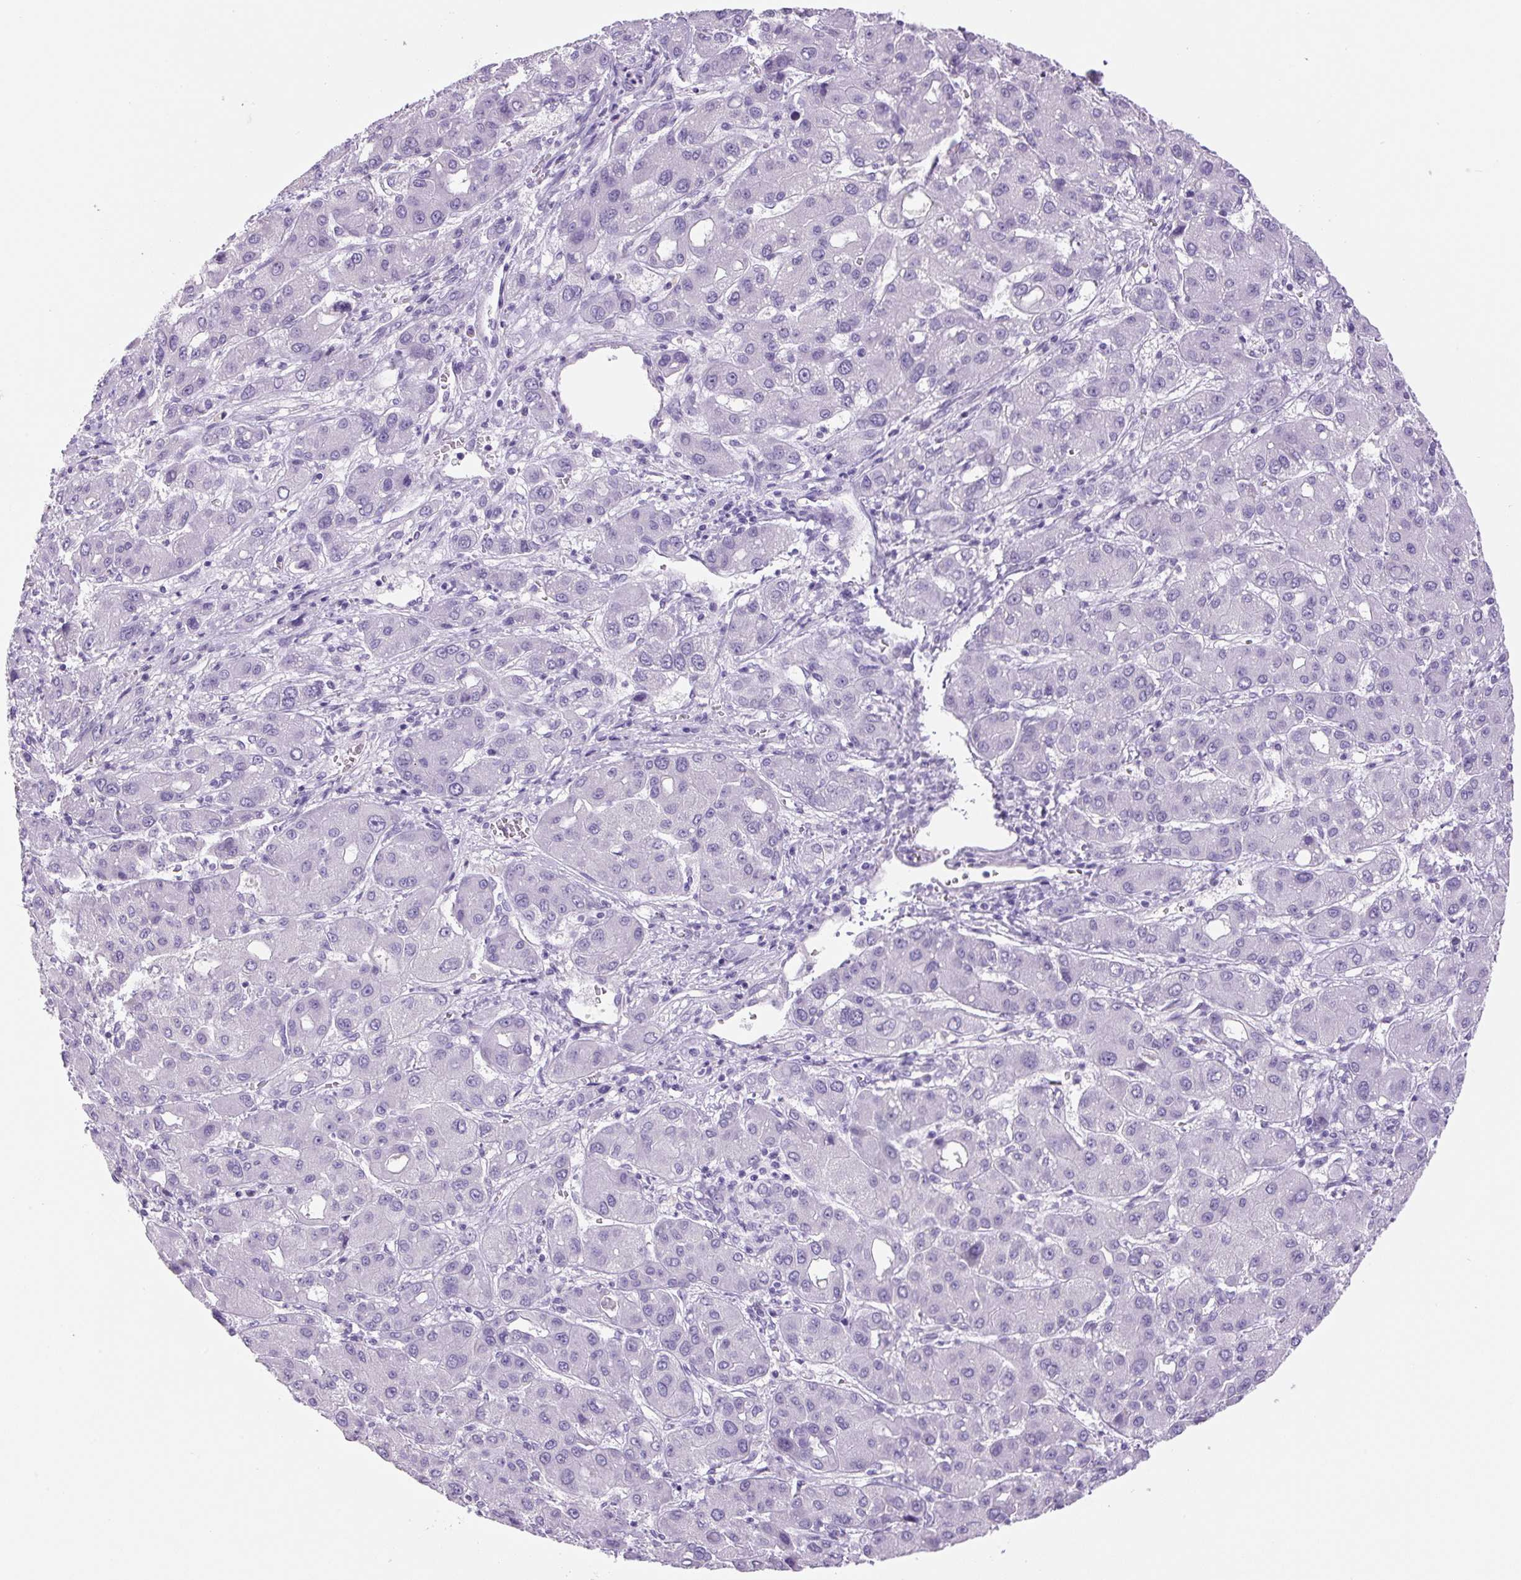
{"staining": {"intensity": "negative", "quantity": "none", "location": "none"}, "tissue": "liver cancer", "cell_type": "Tumor cells", "image_type": "cancer", "snomed": [{"axis": "morphology", "description": "Carcinoma, Hepatocellular, NOS"}, {"axis": "topography", "description": "Liver"}], "caption": "The photomicrograph demonstrates no significant staining in tumor cells of liver cancer.", "gene": "PRRT1", "patient": {"sex": "male", "age": 55}}